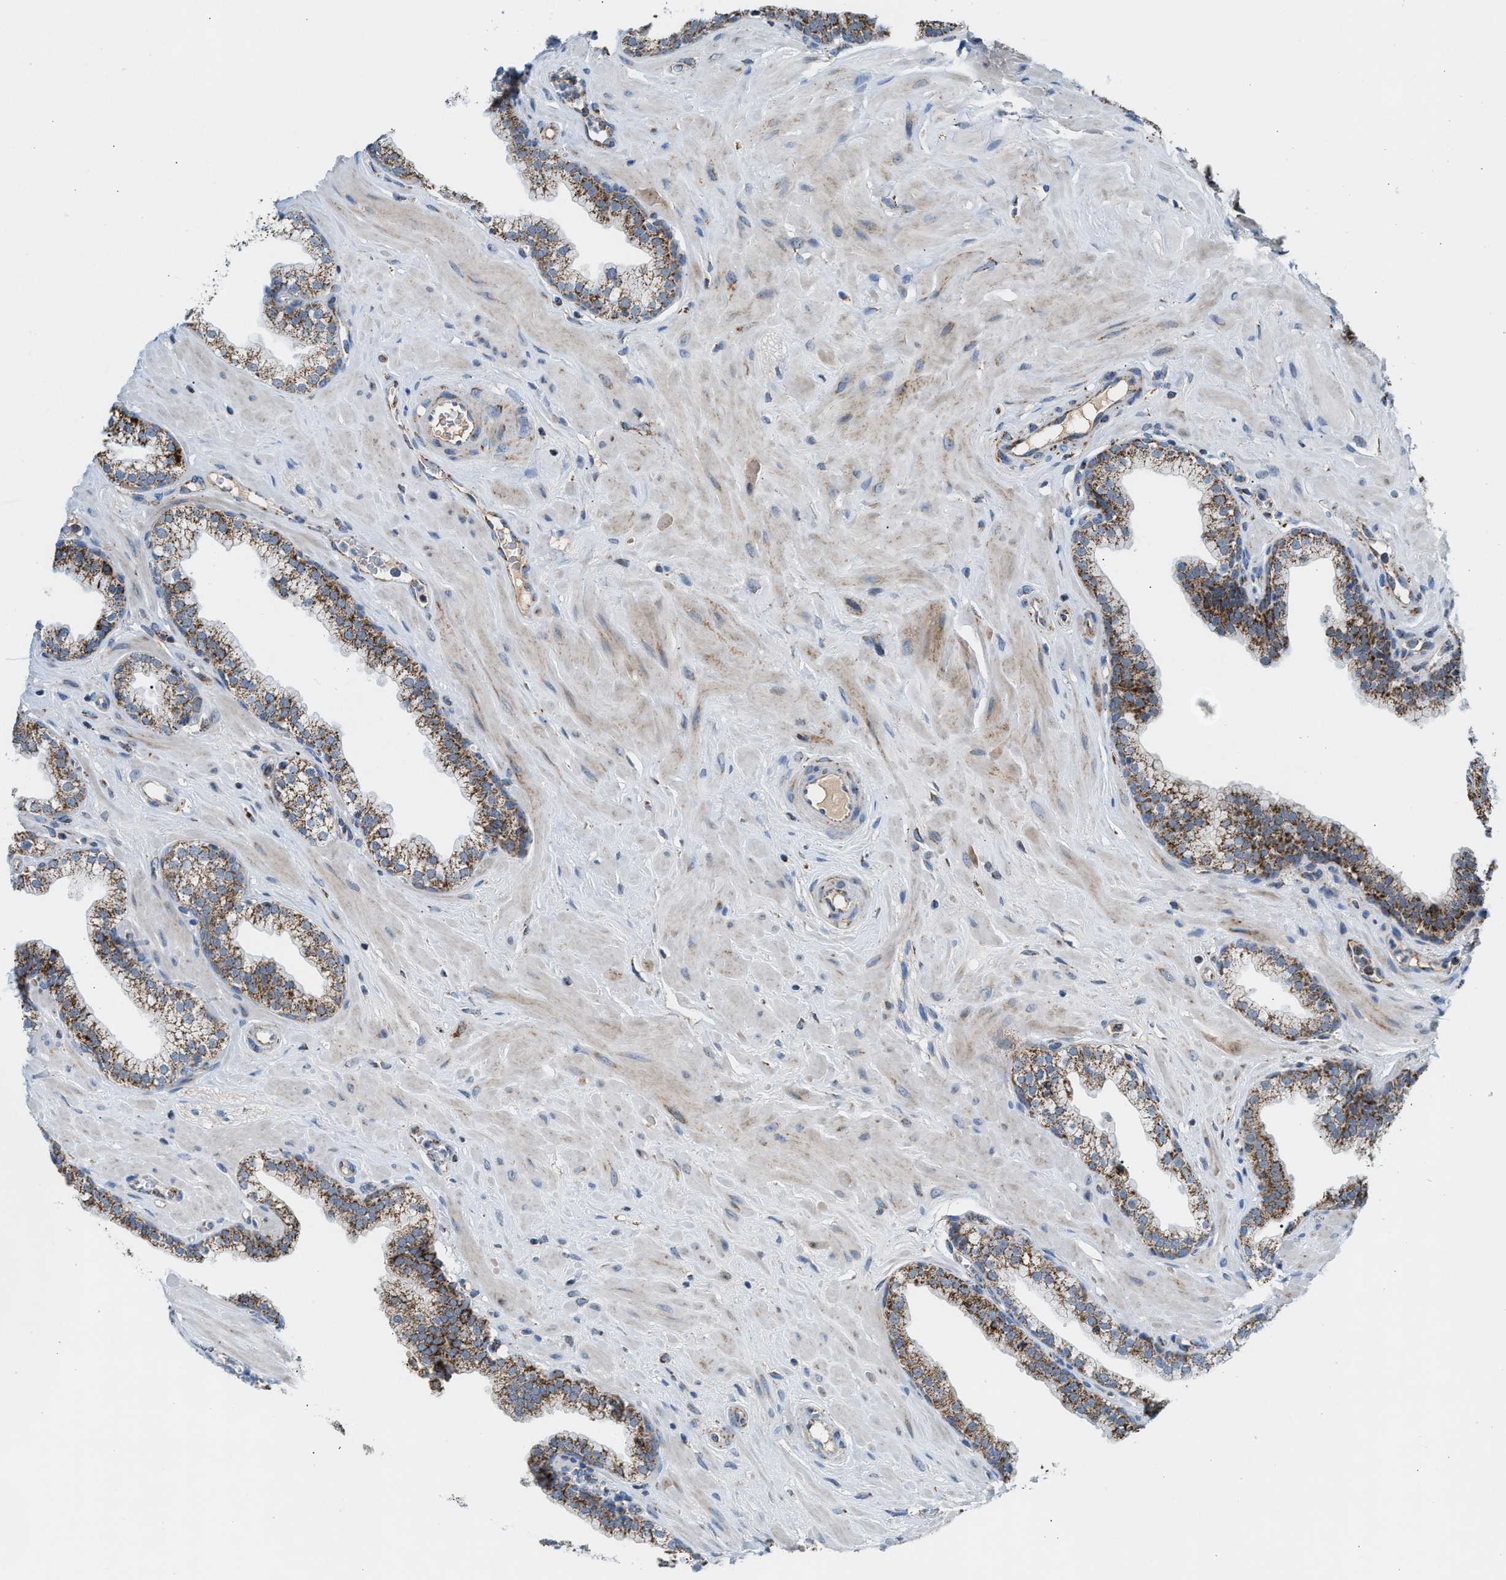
{"staining": {"intensity": "moderate", "quantity": ">75%", "location": "cytoplasmic/membranous"}, "tissue": "prostate", "cell_type": "Glandular cells", "image_type": "normal", "snomed": [{"axis": "morphology", "description": "Normal tissue, NOS"}, {"axis": "morphology", "description": "Urothelial carcinoma, Low grade"}, {"axis": "topography", "description": "Urinary bladder"}, {"axis": "topography", "description": "Prostate"}], "caption": "This micrograph demonstrates IHC staining of unremarkable human prostate, with medium moderate cytoplasmic/membranous expression in about >75% of glandular cells.", "gene": "PMPCA", "patient": {"sex": "male", "age": 60}}